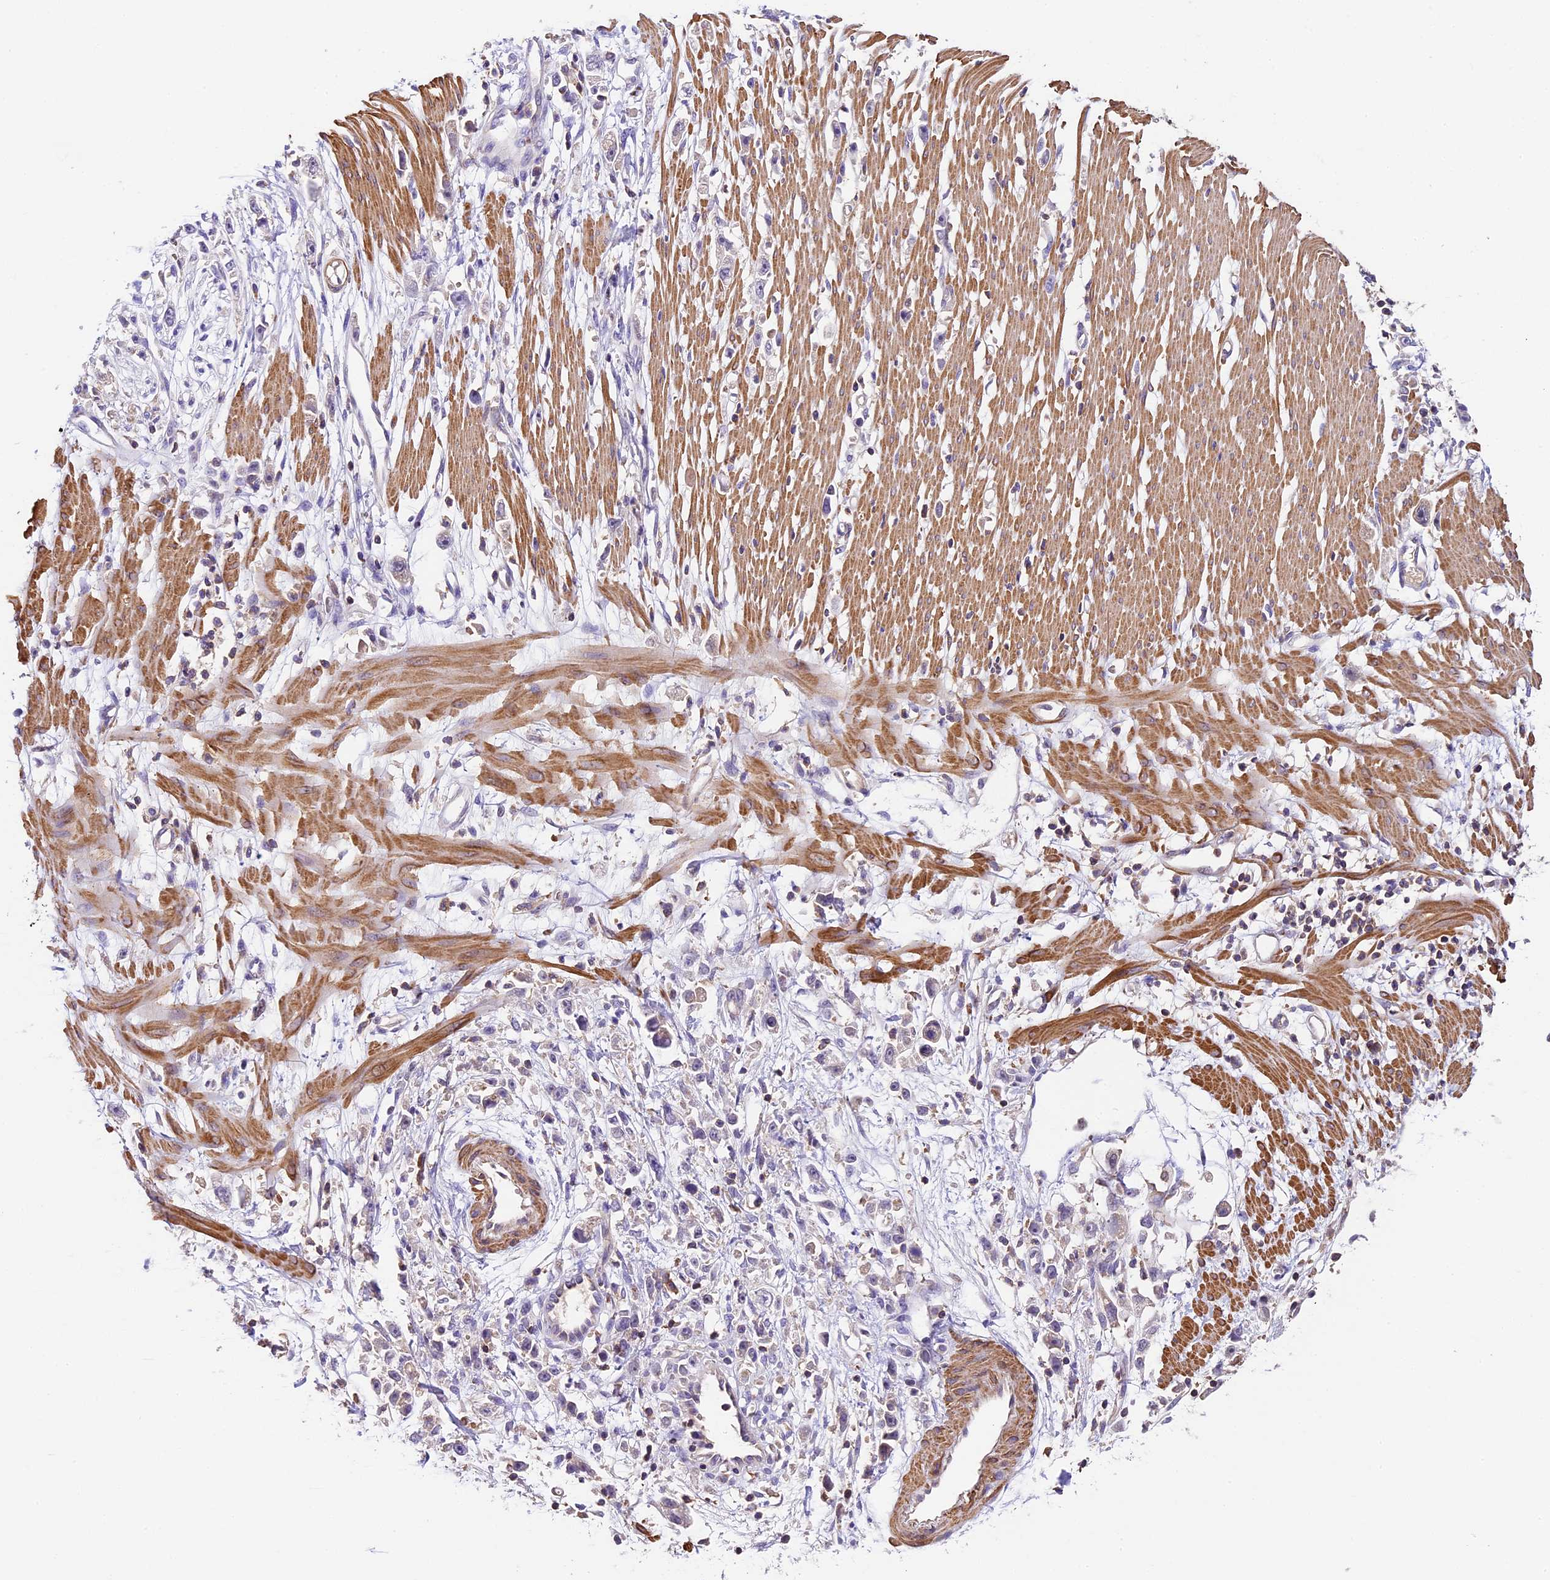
{"staining": {"intensity": "negative", "quantity": "none", "location": "none"}, "tissue": "stomach cancer", "cell_type": "Tumor cells", "image_type": "cancer", "snomed": [{"axis": "morphology", "description": "Adenocarcinoma, NOS"}, {"axis": "topography", "description": "Stomach"}], "caption": "Tumor cells are negative for brown protein staining in adenocarcinoma (stomach).", "gene": "TBC1D1", "patient": {"sex": "female", "age": 59}}